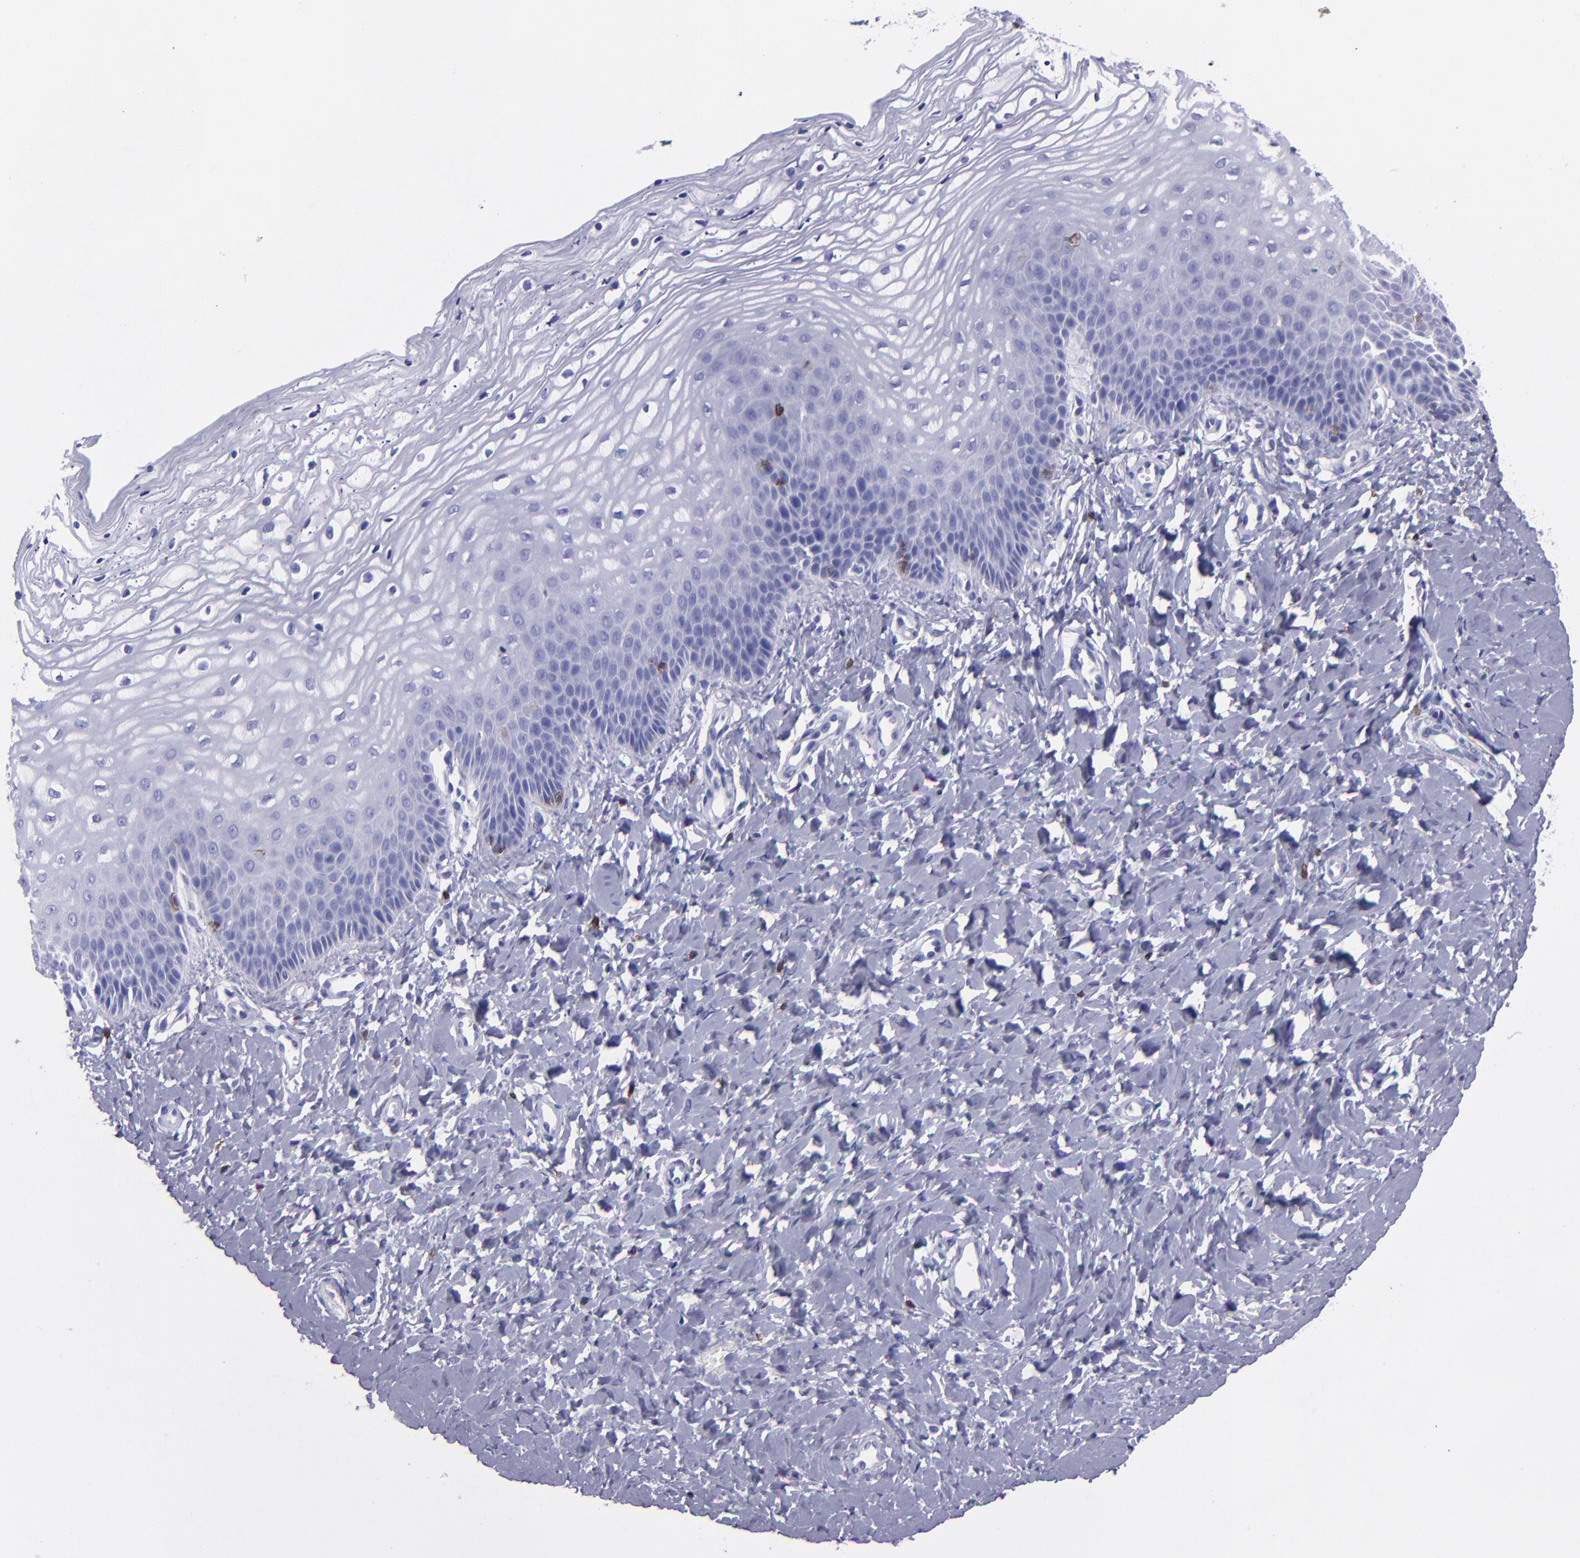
{"staining": {"intensity": "negative", "quantity": "none", "location": "none"}, "tissue": "vagina", "cell_type": "Squamous epithelial cells", "image_type": "normal", "snomed": [{"axis": "morphology", "description": "Normal tissue, NOS"}, {"axis": "topography", "description": "Vagina"}], "caption": "A high-resolution photomicrograph shows immunohistochemistry (IHC) staining of benign vagina, which reveals no significant staining in squamous epithelial cells.", "gene": "CD6", "patient": {"sex": "female", "age": 68}}